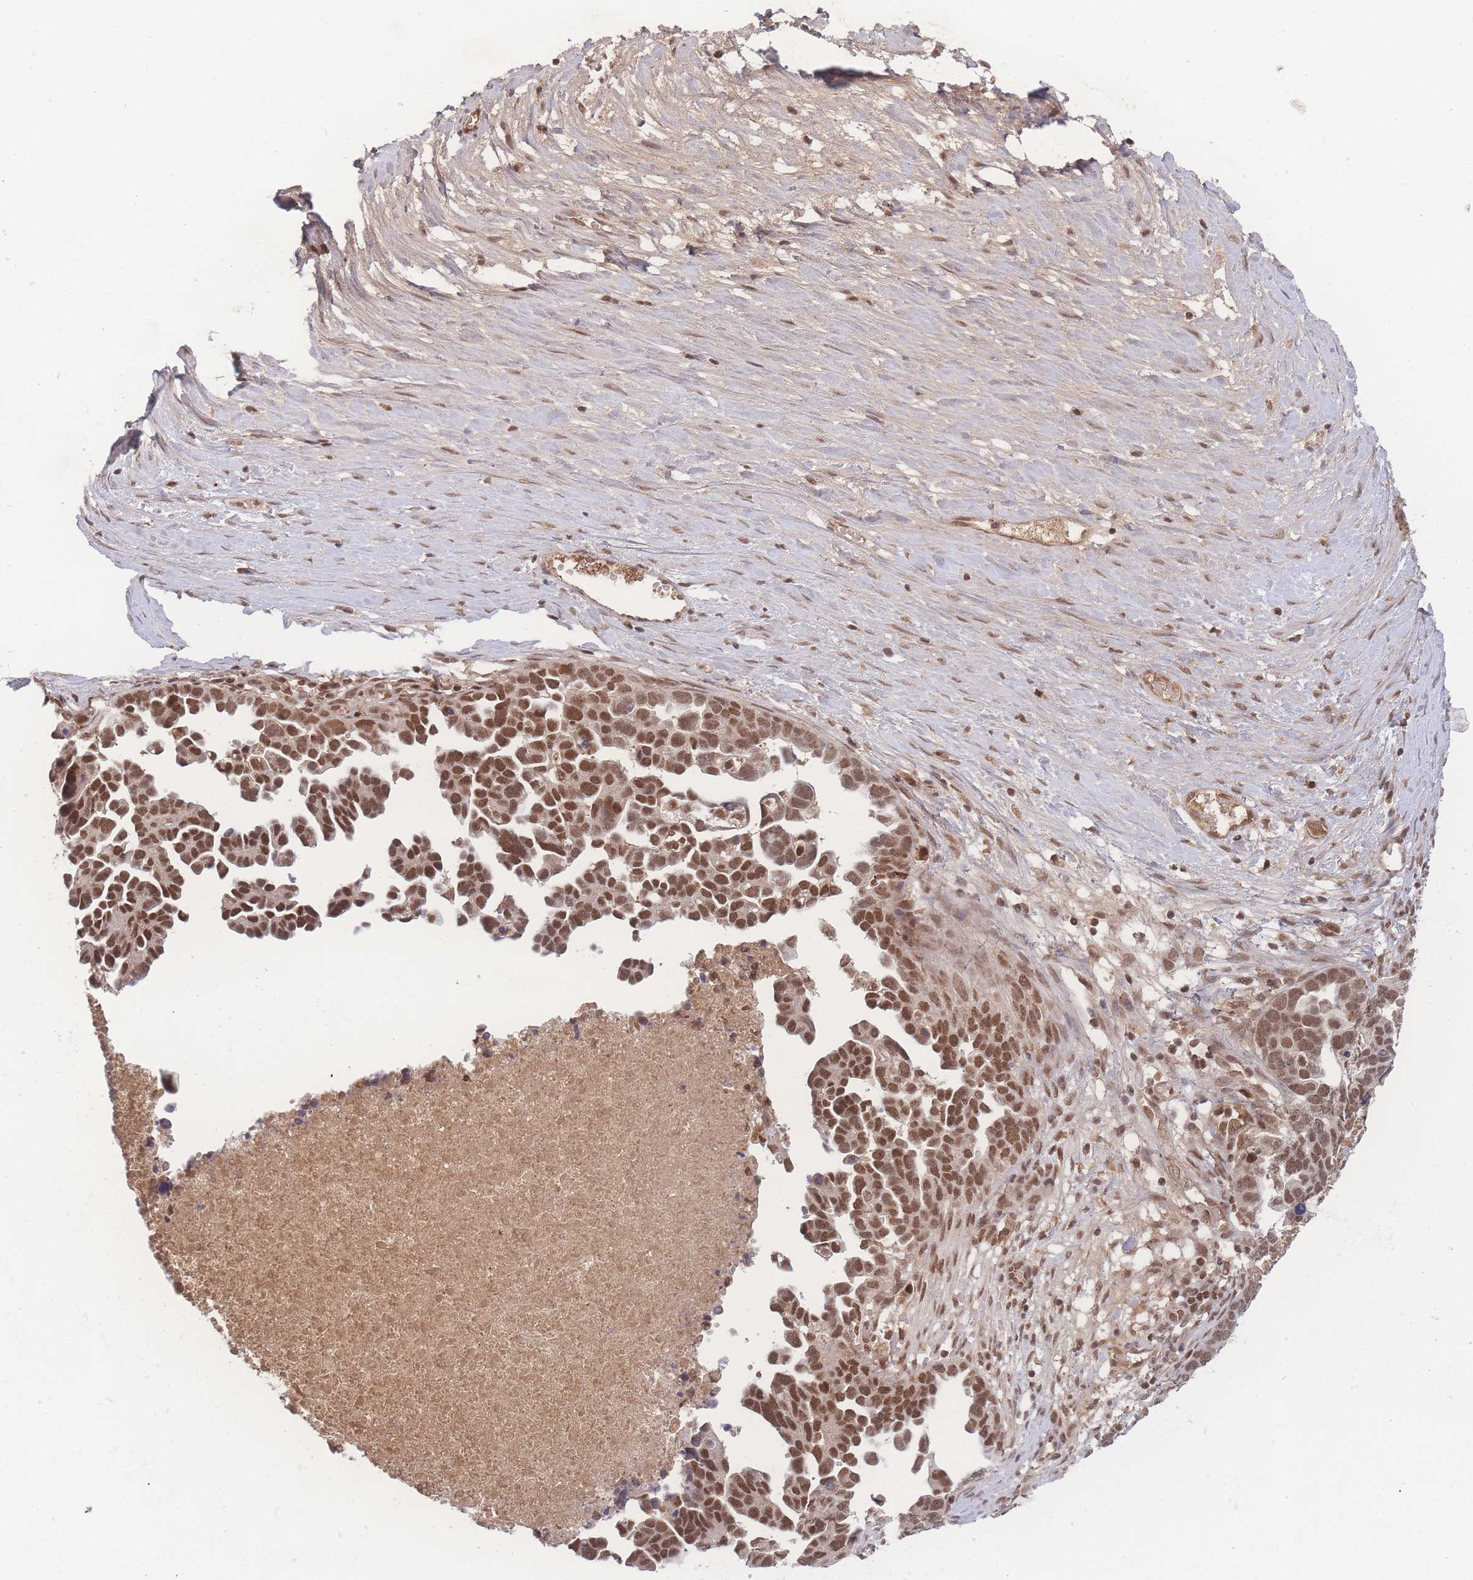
{"staining": {"intensity": "strong", "quantity": ">75%", "location": "nuclear"}, "tissue": "ovarian cancer", "cell_type": "Tumor cells", "image_type": "cancer", "snomed": [{"axis": "morphology", "description": "Cystadenocarcinoma, serous, NOS"}, {"axis": "topography", "description": "Ovary"}], "caption": "High-magnification brightfield microscopy of serous cystadenocarcinoma (ovarian) stained with DAB (brown) and counterstained with hematoxylin (blue). tumor cells exhibit strong nuclear positivity is identified in approximately>75% of cells.", "gene": "RAVER1", "patient": {"sex": "female", "age": 54}}